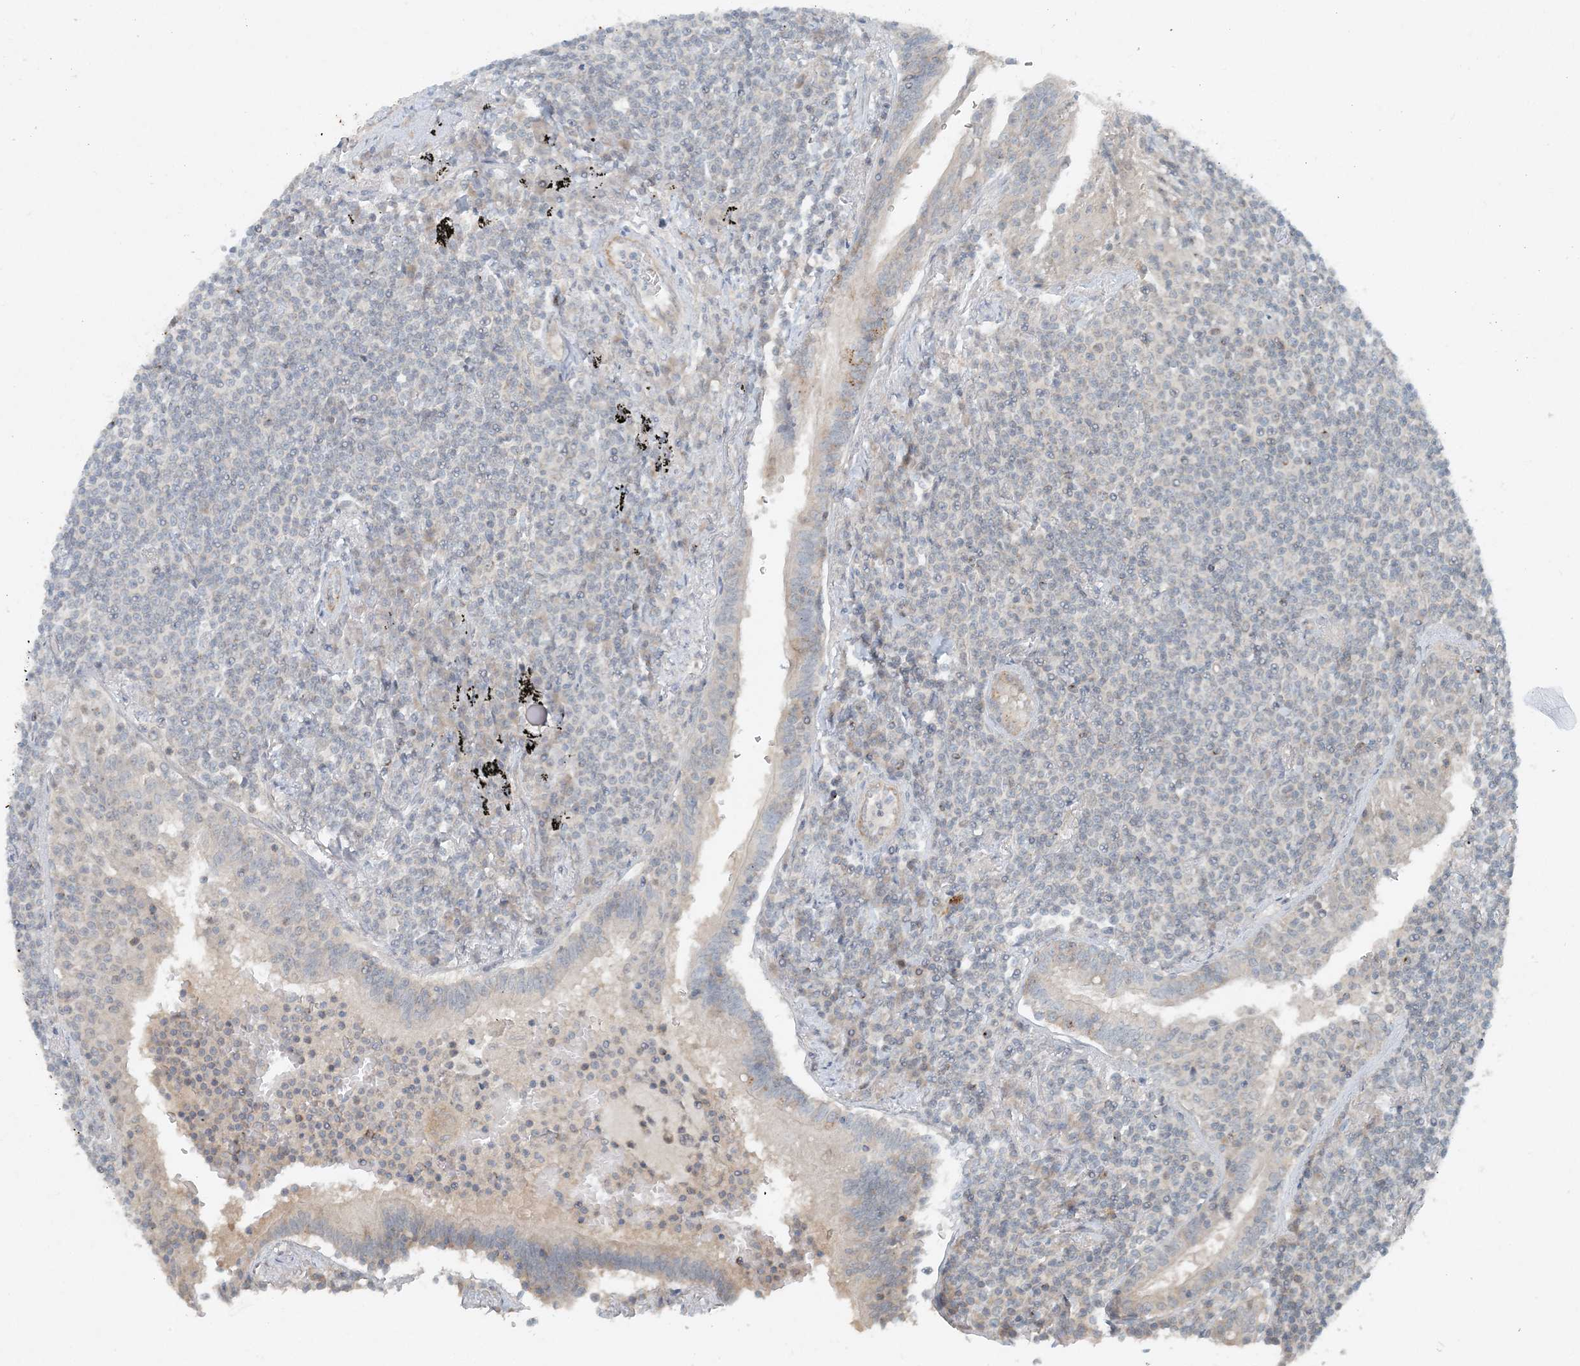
{"staining": {"intensity": "negative", "quantity": "none", "location": "none"}, "tissue": "lymphoma", "cell_type": "Tumor cells", "image_type": "cancer", "snomed": [{"axis": "morphology", "description": "Malignant lymphoma, non-Hodgkin's type, Low grade"}, {"axis": "topography", "description": "Lung"}], "caption": "This is an immunohistochemistry histopathology image of lymphoma. There is no expression in tumor cells.", "gene": "MITD1", "patient": {"sex": "female", "age": 71}}